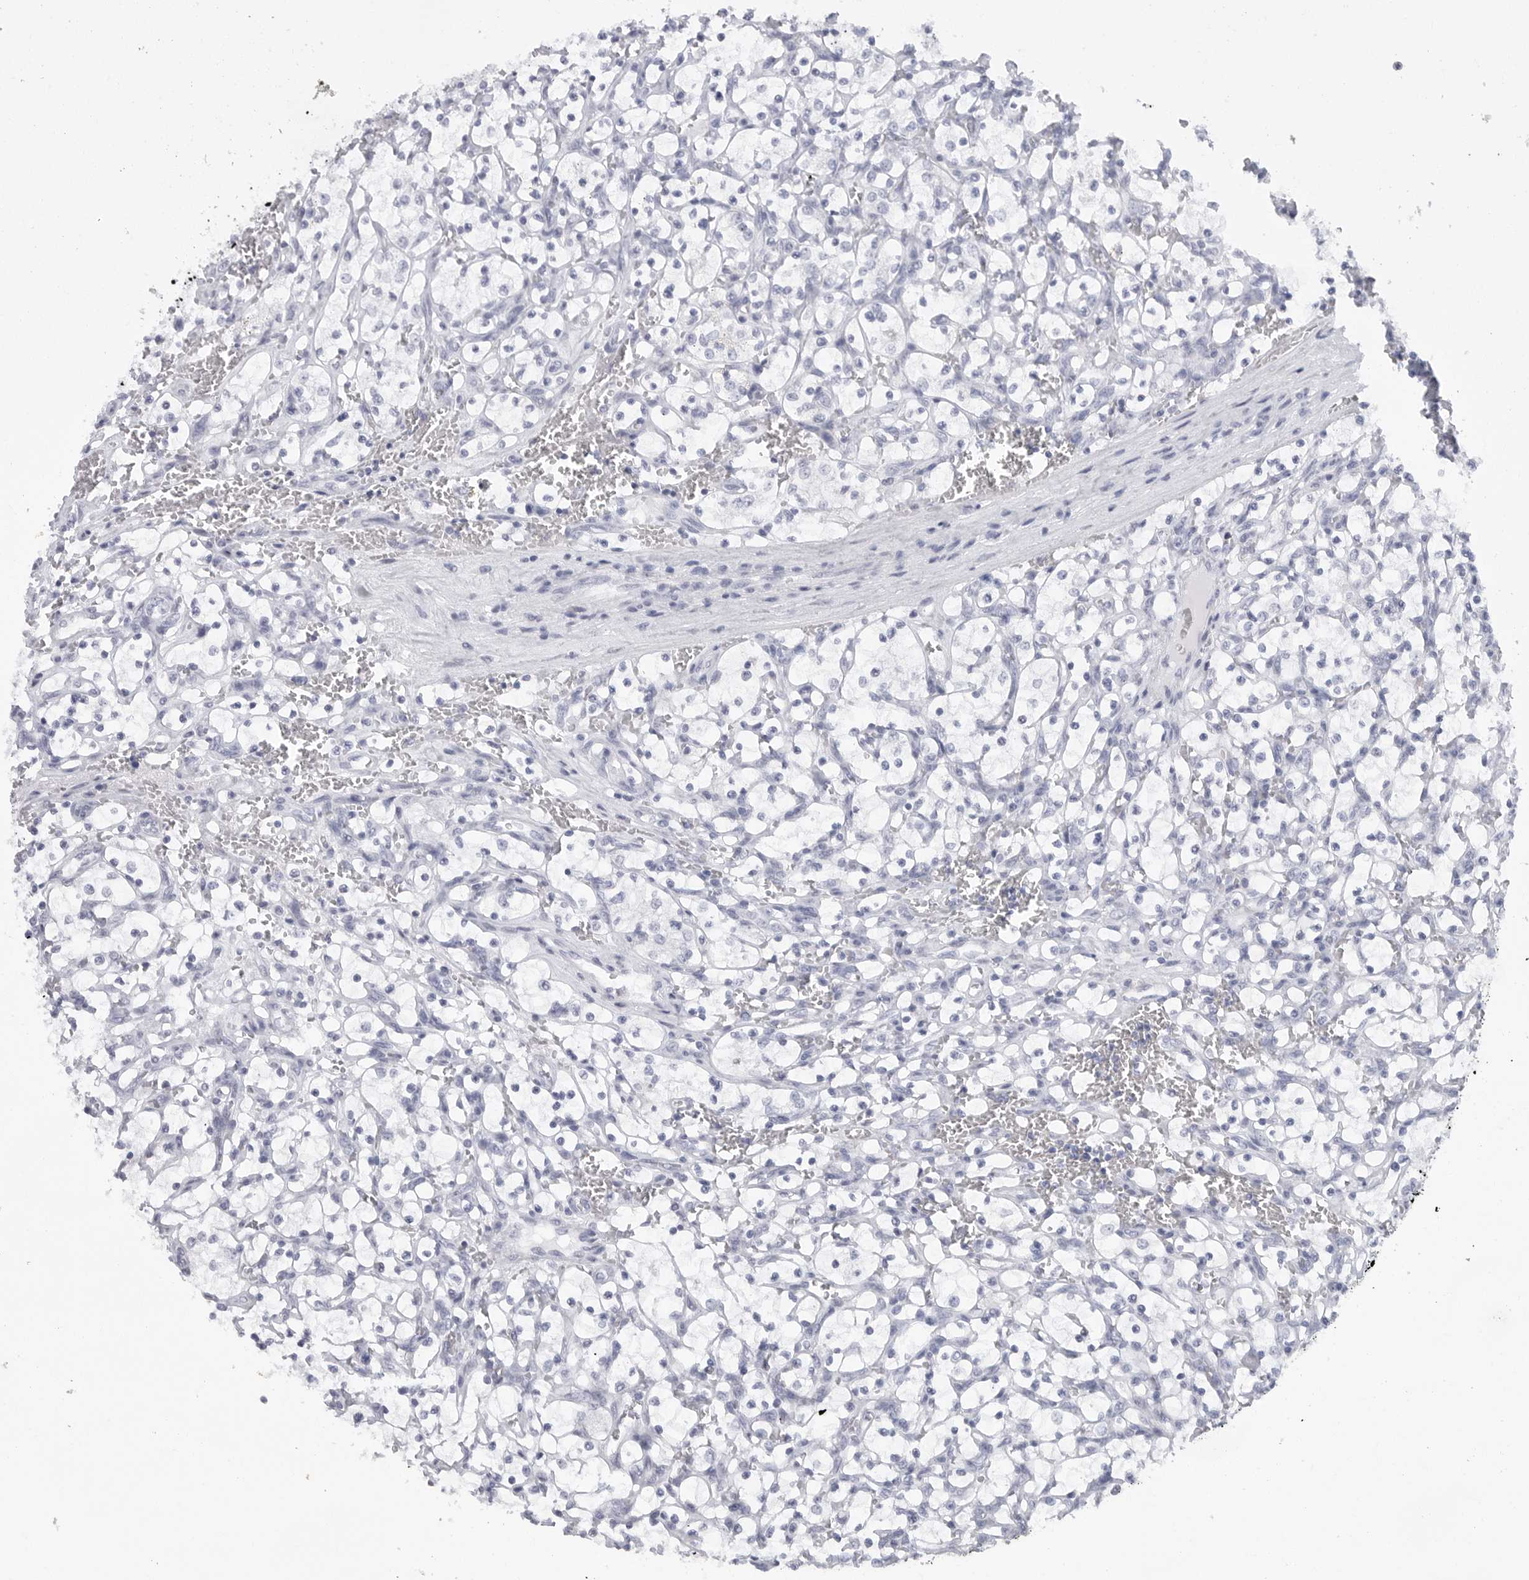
{"staining": {"intensity": "negative", "quantity": "none", "location": "none"}, "tissue": "renal cancer", "cell_type": "Tumor cells", "image_type": "cancer", "snomed": [{"axis": "morphology", "description": "Adenocarcinoma, NOS"}, {"axis": "topography", "description": "Kidney"}], "caption": "This is an immunohistochemistry (IHC) image of human renal adenocarcinoma. There is no staining in tumor cells.", "gene": "TNR", "patient": {"sex": "female", "age": 69}}